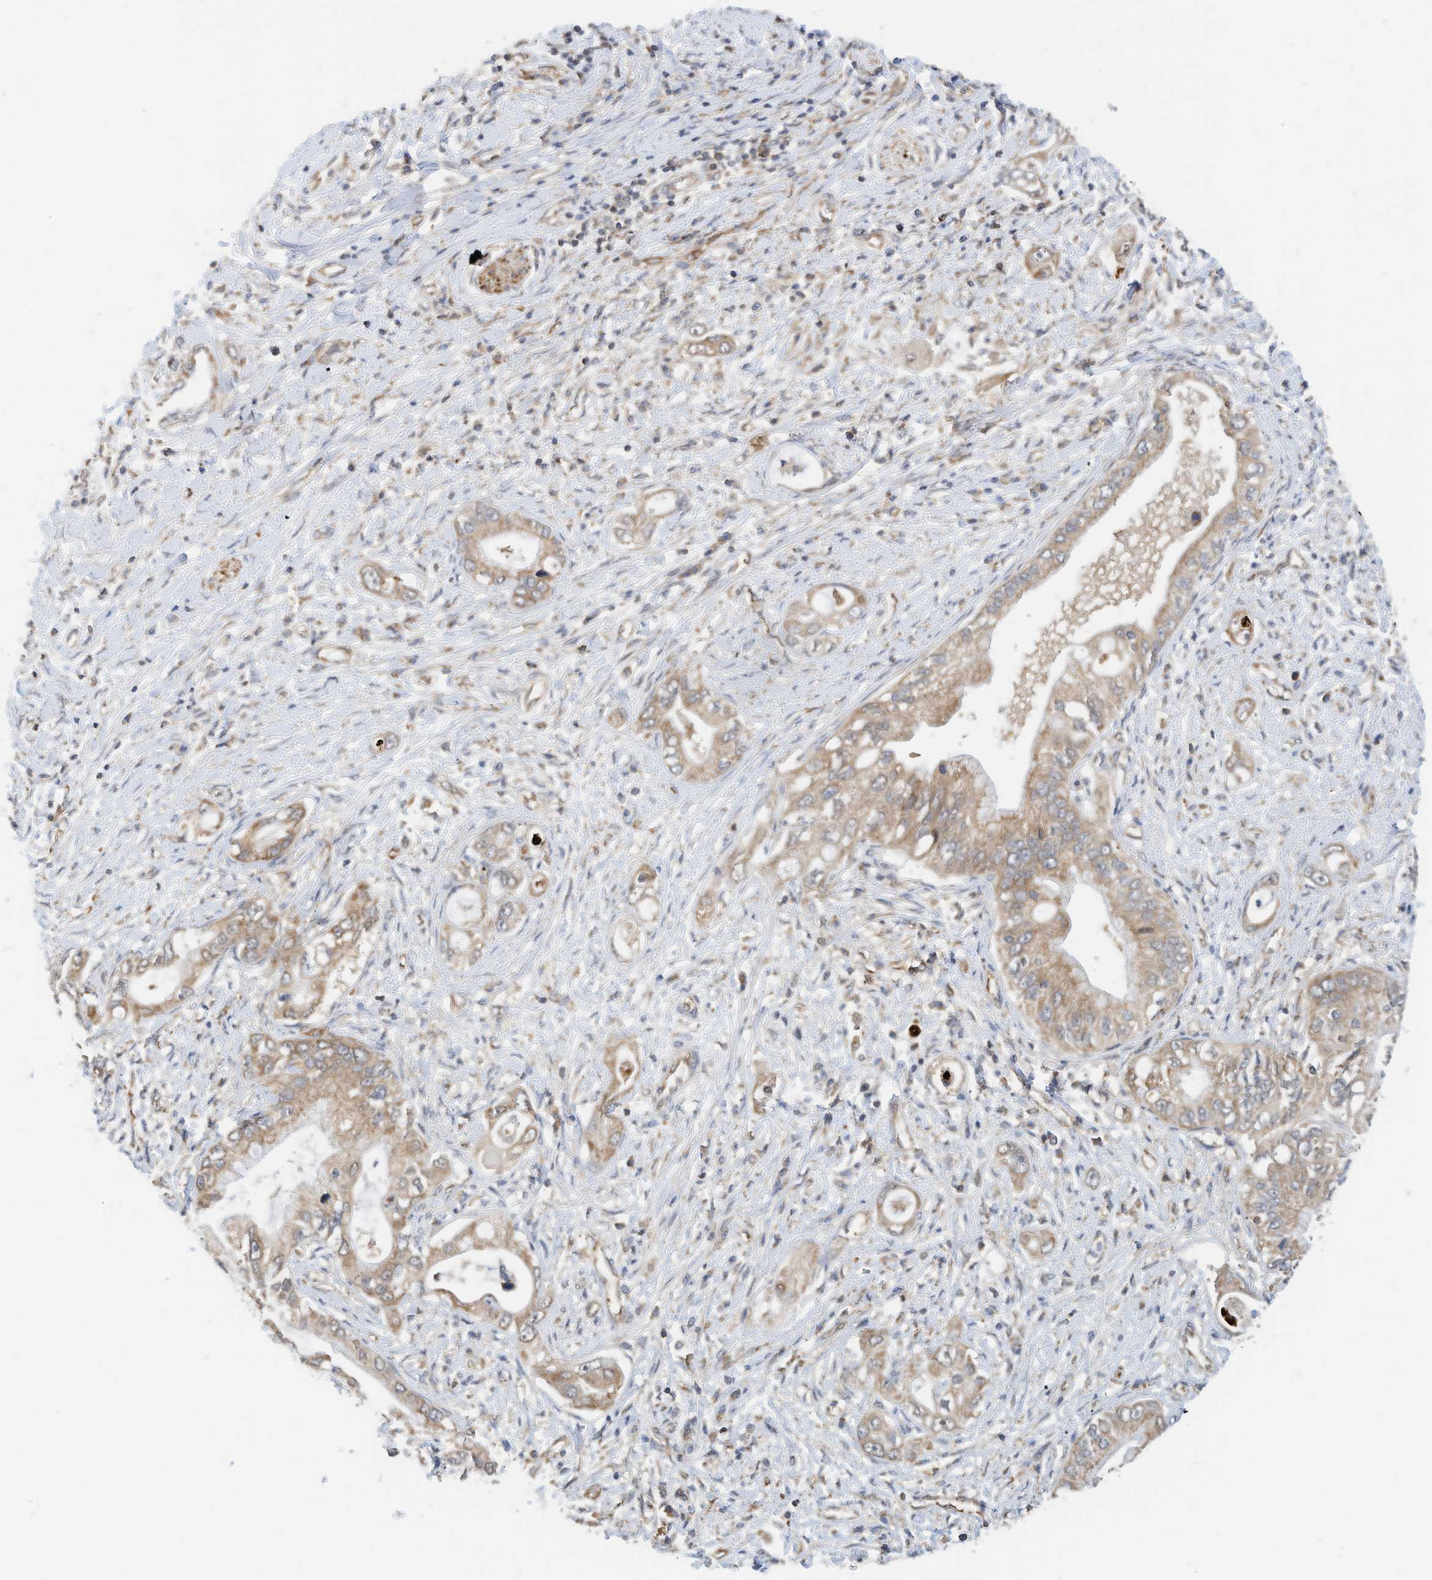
{"staining": {"intensity": "moderate", "quantity": "25%-75%", "location": "cytoplasmic/membranous"}, "tissue": "pancreatic cancer", "cell_type": "Tumor cells", "image_type": "cancer", "snomed": [{"axis": "morphology", "description": "Inflammation, NOS"}, {"axis": "morphology", "description": "Adenocarcinoma, NOS"}, {"axis": "topography", "description": "Pancreas"}], "caption": "There is medium levels of moderate cytoplasmic/membranous positivity in tumor cells of adenocarcinoma (pancreatic), as demonstrated by immunohistochemical staining (brown color).", "gene": "METTL6", "patient": {"sex": "female", "age": 56}}